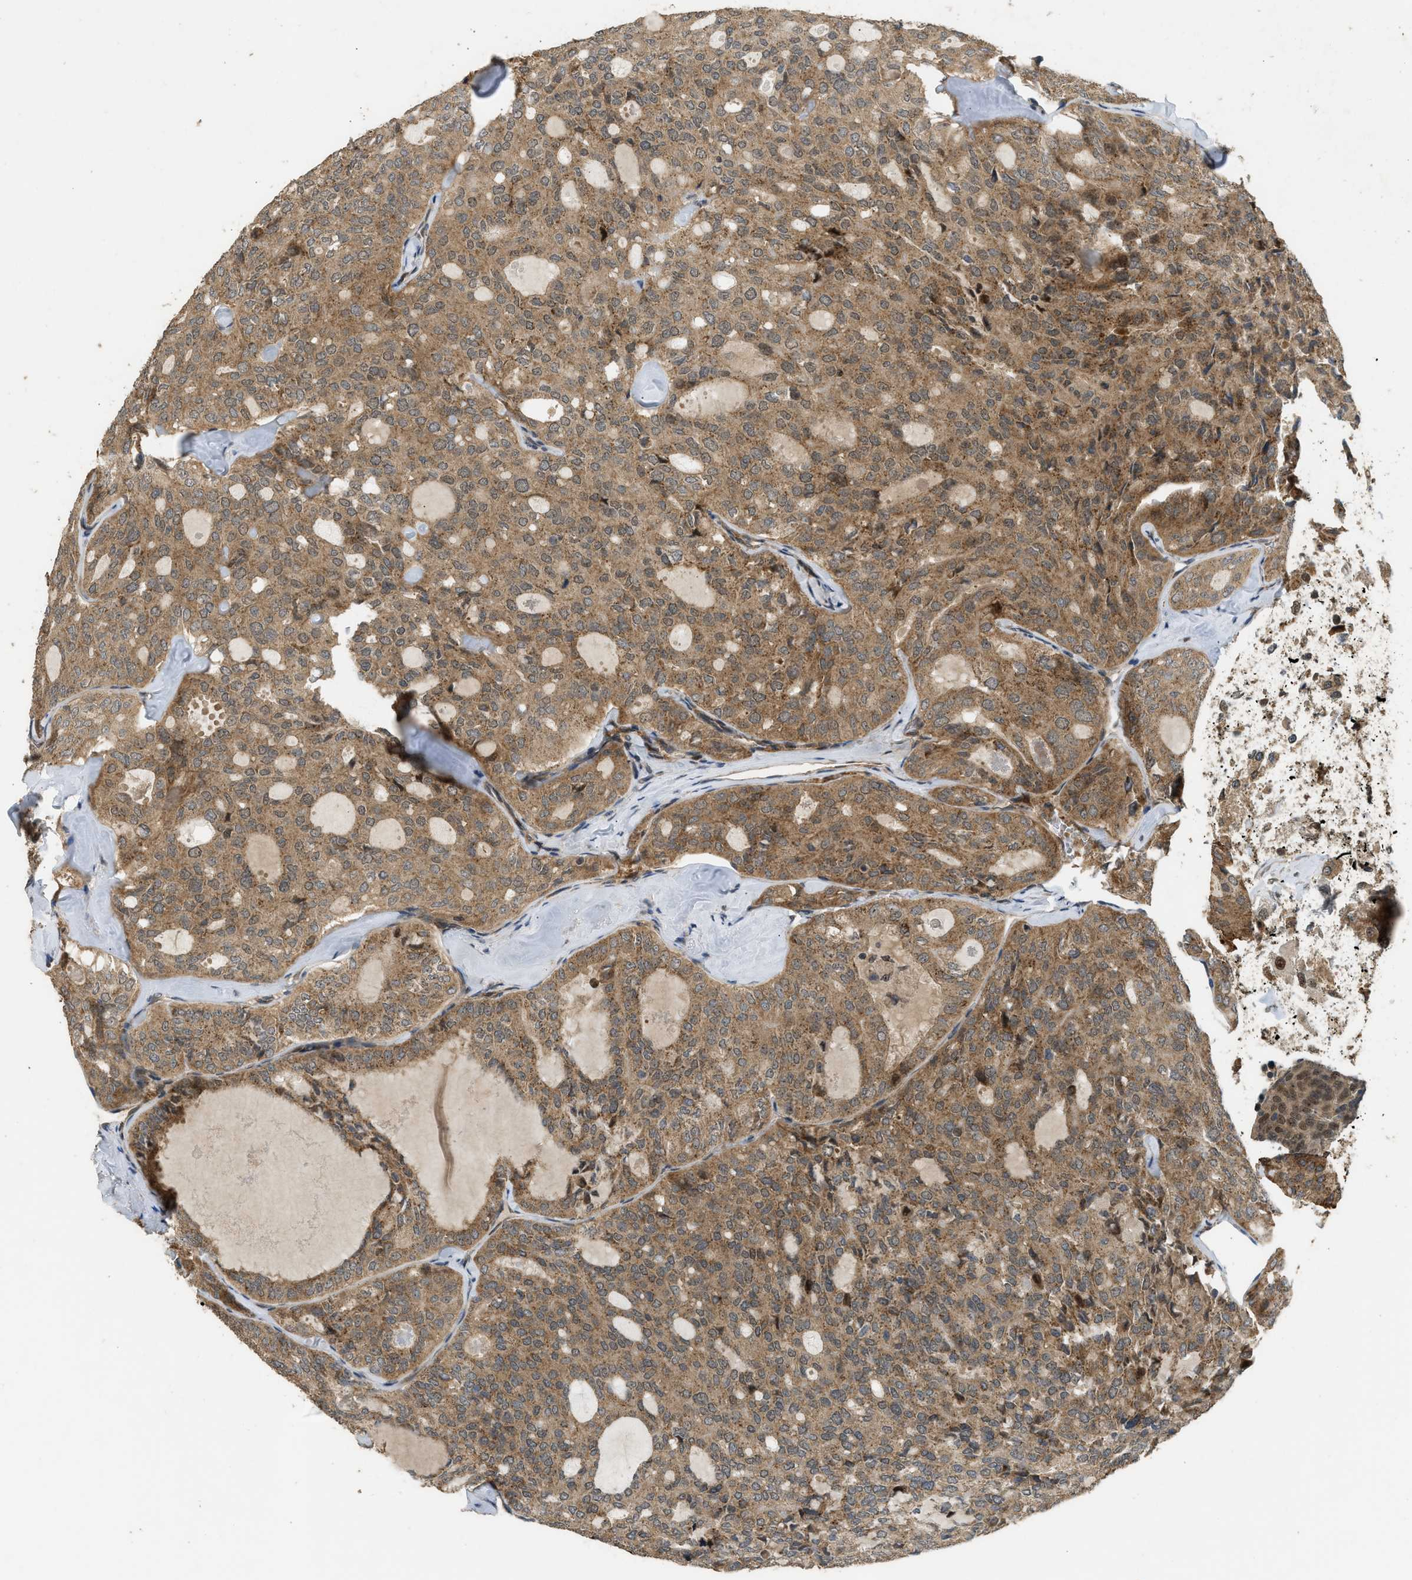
{"staining": {"intensity": "moderate", "quantity": ">75%", "location": "cytoplasmic/membranous"}, "tissue": "thyroid cancer", "cell_type": "Tumor cells", "image_type": "cancer", "snomed": [{"axis": "morphology", "description": "Follicular adenoma carcinoma, NOS"}, {"axis": "topography", "description": "Thyroid gland"}], "caption": "Thyroid follicular adenoma carcinoma tissue exhibits moderate cytoplasmic/membranous positivity in about >75% of tumor cells", "gene": "GET1", "patient": {"sex": "male", "age": 75}}